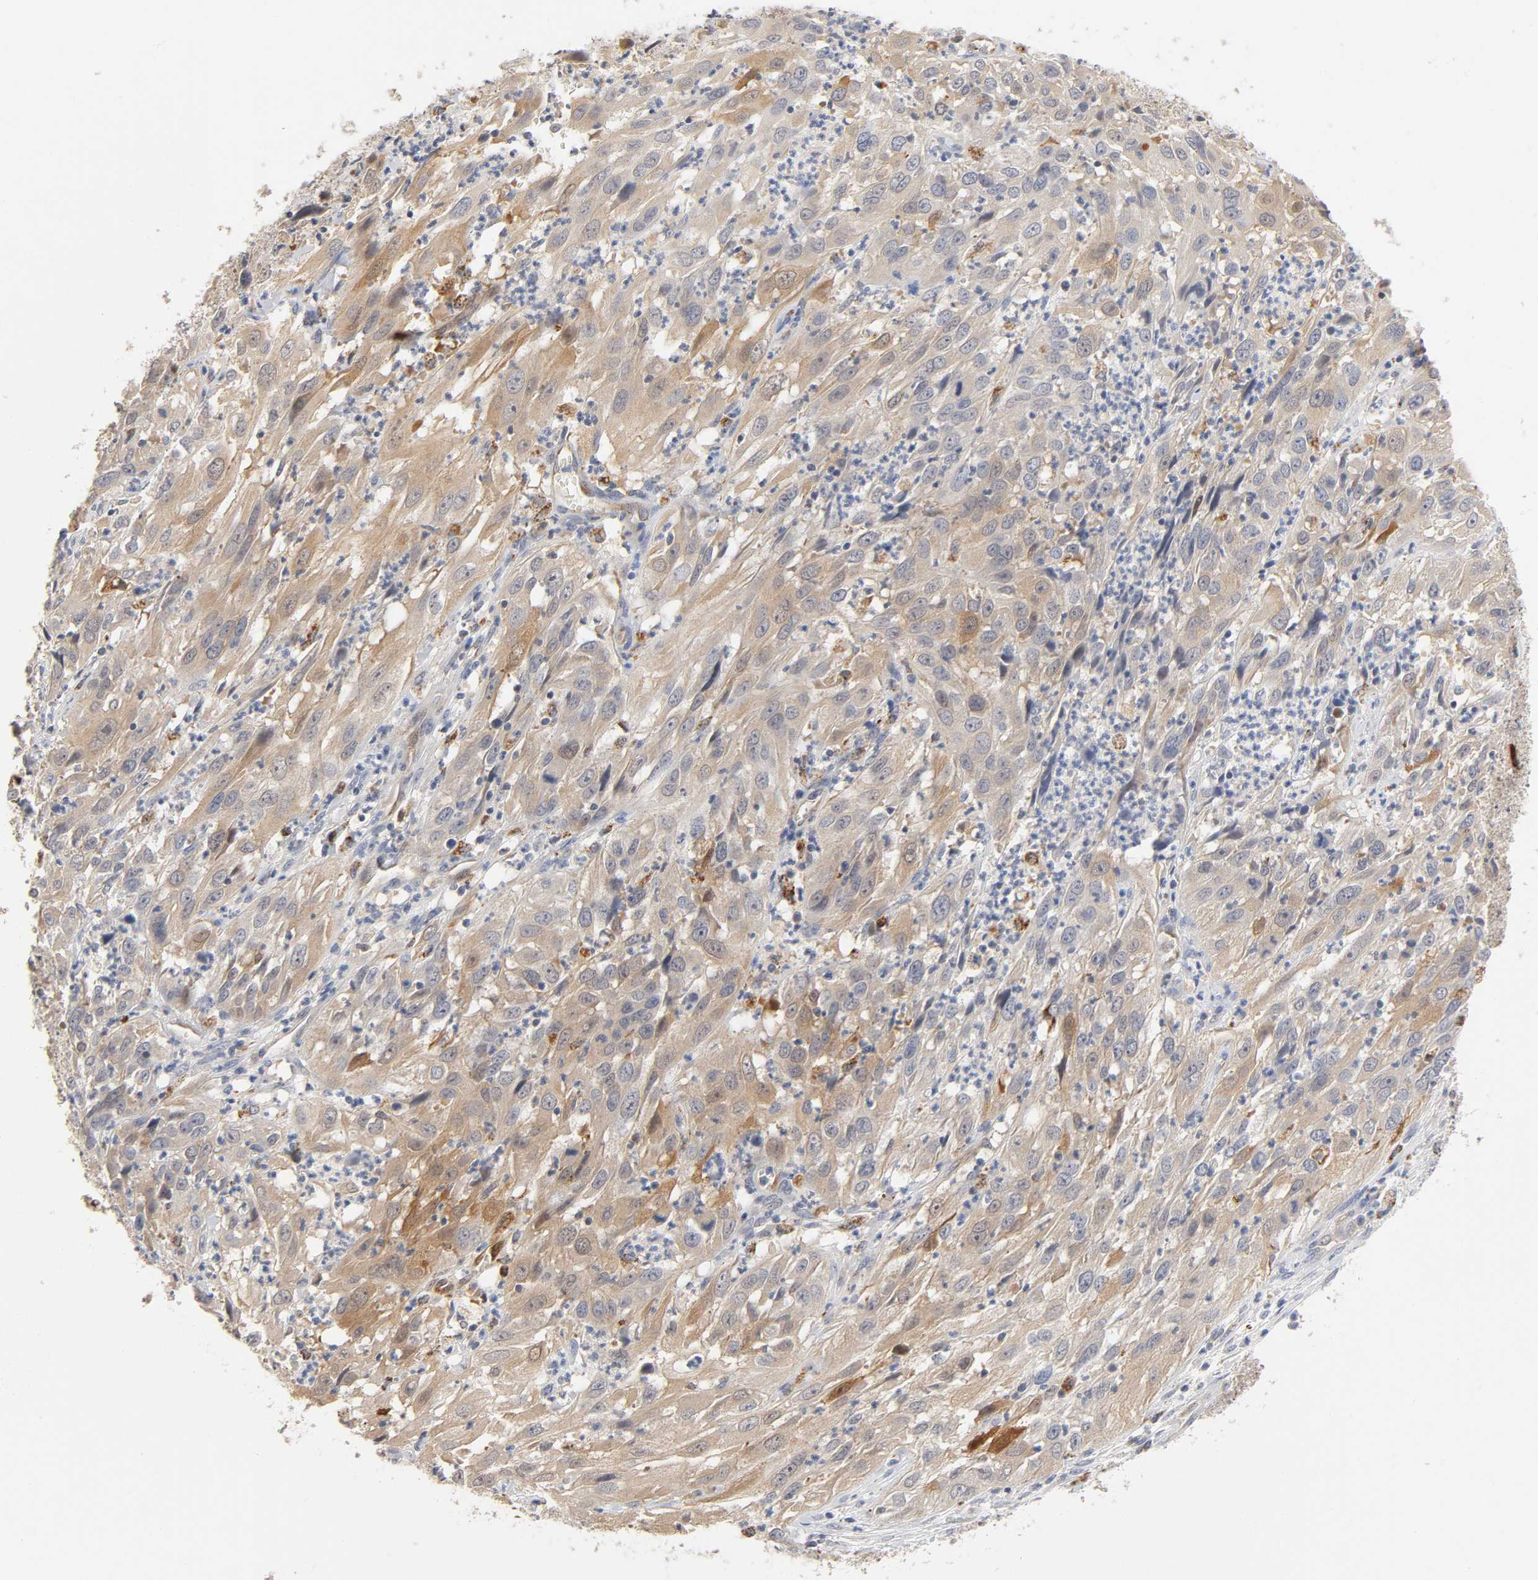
{"staining": {"intensity": "moderate", "quantity": "25%-75%", "location": "cytoplasmic/membranous,nuclear"}, "tissue": "cervical cancer", "cell_type": "Tumor cells", "image_type": "cancer", "snomed": [{"axis": "morphology", "description": "Squamous cell carcinoma, NOS"}, {"axis": "topography", "description": "Cervix"}], "caption": "Squamous cell carcinoma (cervical) stained with IHC exhibits moderate cytoplasmic/membranous and nuclear expression in approximately 25%-75% of tumor cells. Immunohistochemistry (ihc) stains the protein of interest in brown and the nuclei are stained blue.", "gene": "ISG15", "patient": {"sex": "female", "age": 32}}